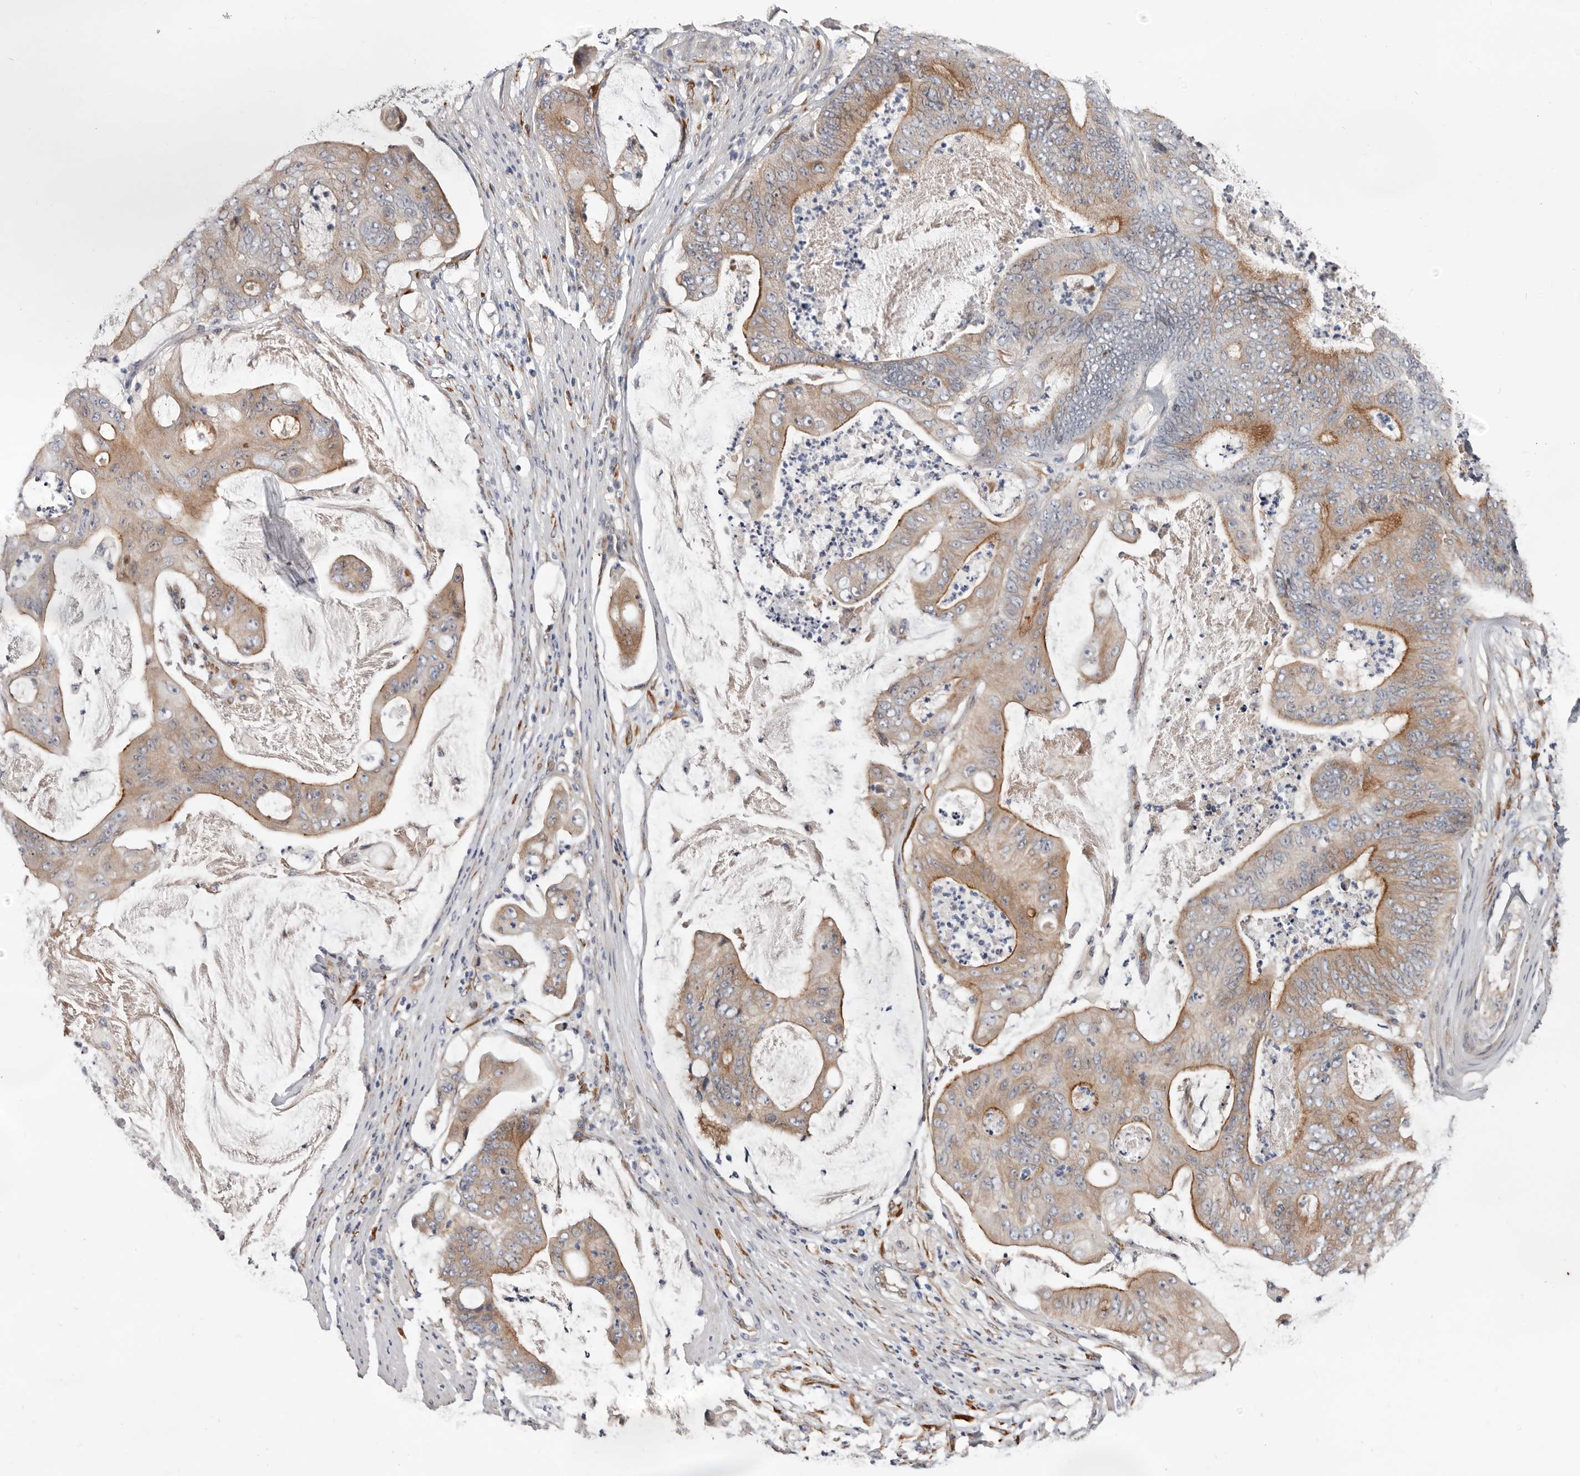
{"staining": {"intensity": "moderate", "quantity": "25%-75%", "location": "cytoplasmic/membranous"}, "tissue": "stomach cancer", "cell_type": "Tumor cells", "image_type": "cancer", "snomed": [{"axis": "morphology", "description": "Adenocarcinoma, NOS"}, {"axis": "topography", "description": "Stomach"}], "caption": "This image shows stomach cancer (adenocarcinoma) stained with immunohistochemistry to label a protein in brown. The cytoplasmic/membranous of tumor cells show moderate positivity for the protein. Nuclei are counter-stained blue.", "gene": "USH1C", "patient": {"sex": "female", "age": 73}}